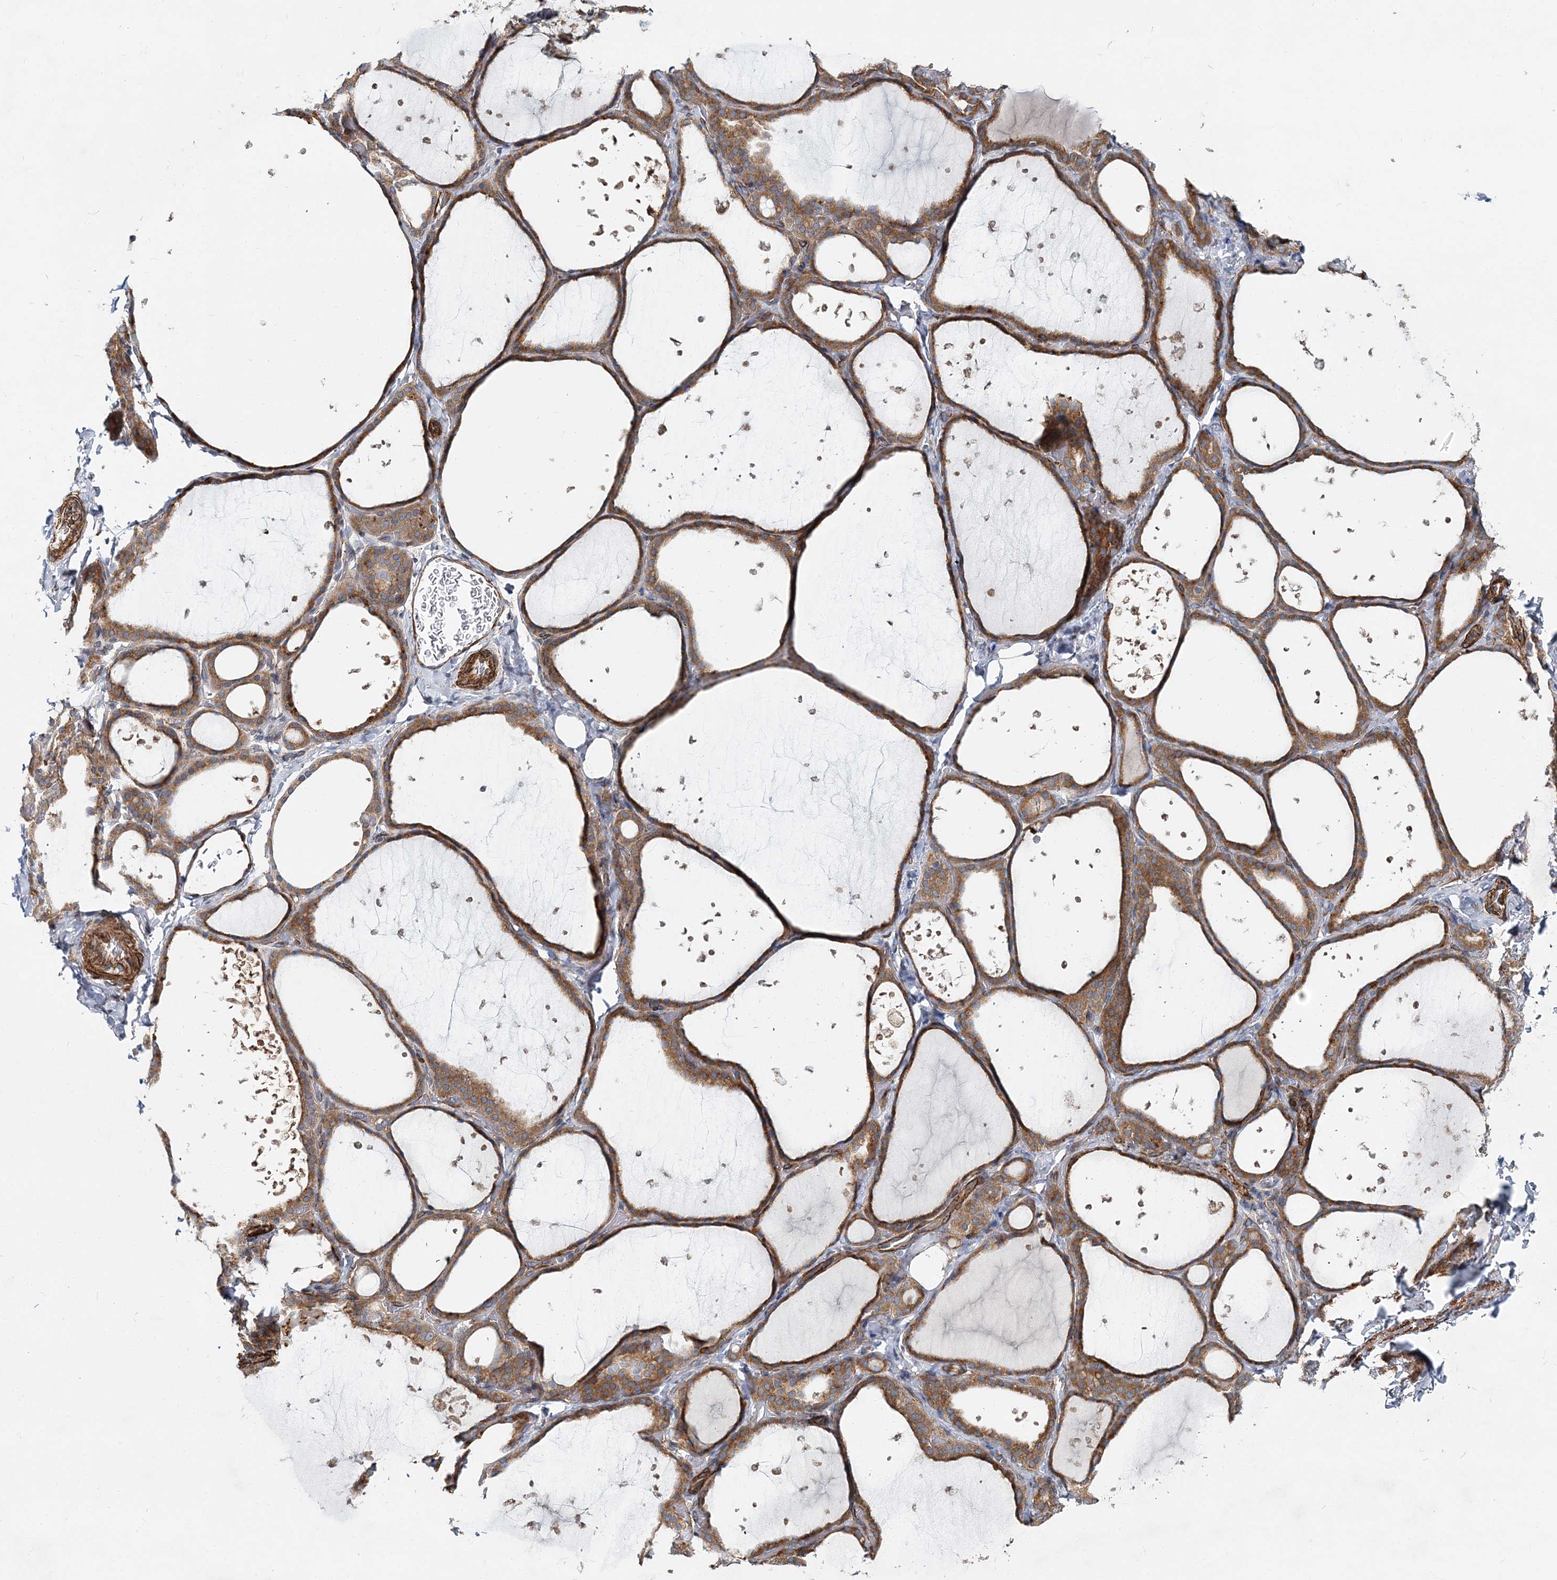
{"staining": {"intensity": "strong", "quantity": ">75%", "location": "cytoplasmic/membranous"}, "tissue": "thyroid gland", "cell_type": "Glandular cells", "image_type": "normal", "snomed": [{"axis": "morphology", "description": "Normal tissue, NOS"}, {"axis": "topography", "description": "Thyroid gland"}], "caption": "Unremarkable thyroid gland displays strong cytoplasmic/membranous positivity in about >75% of glandular cells, visualized by immunohistochemistry. Nuclei are stained in blue.", "gene": "NBAS", "patient": {"sex": "female", "age": 44}}